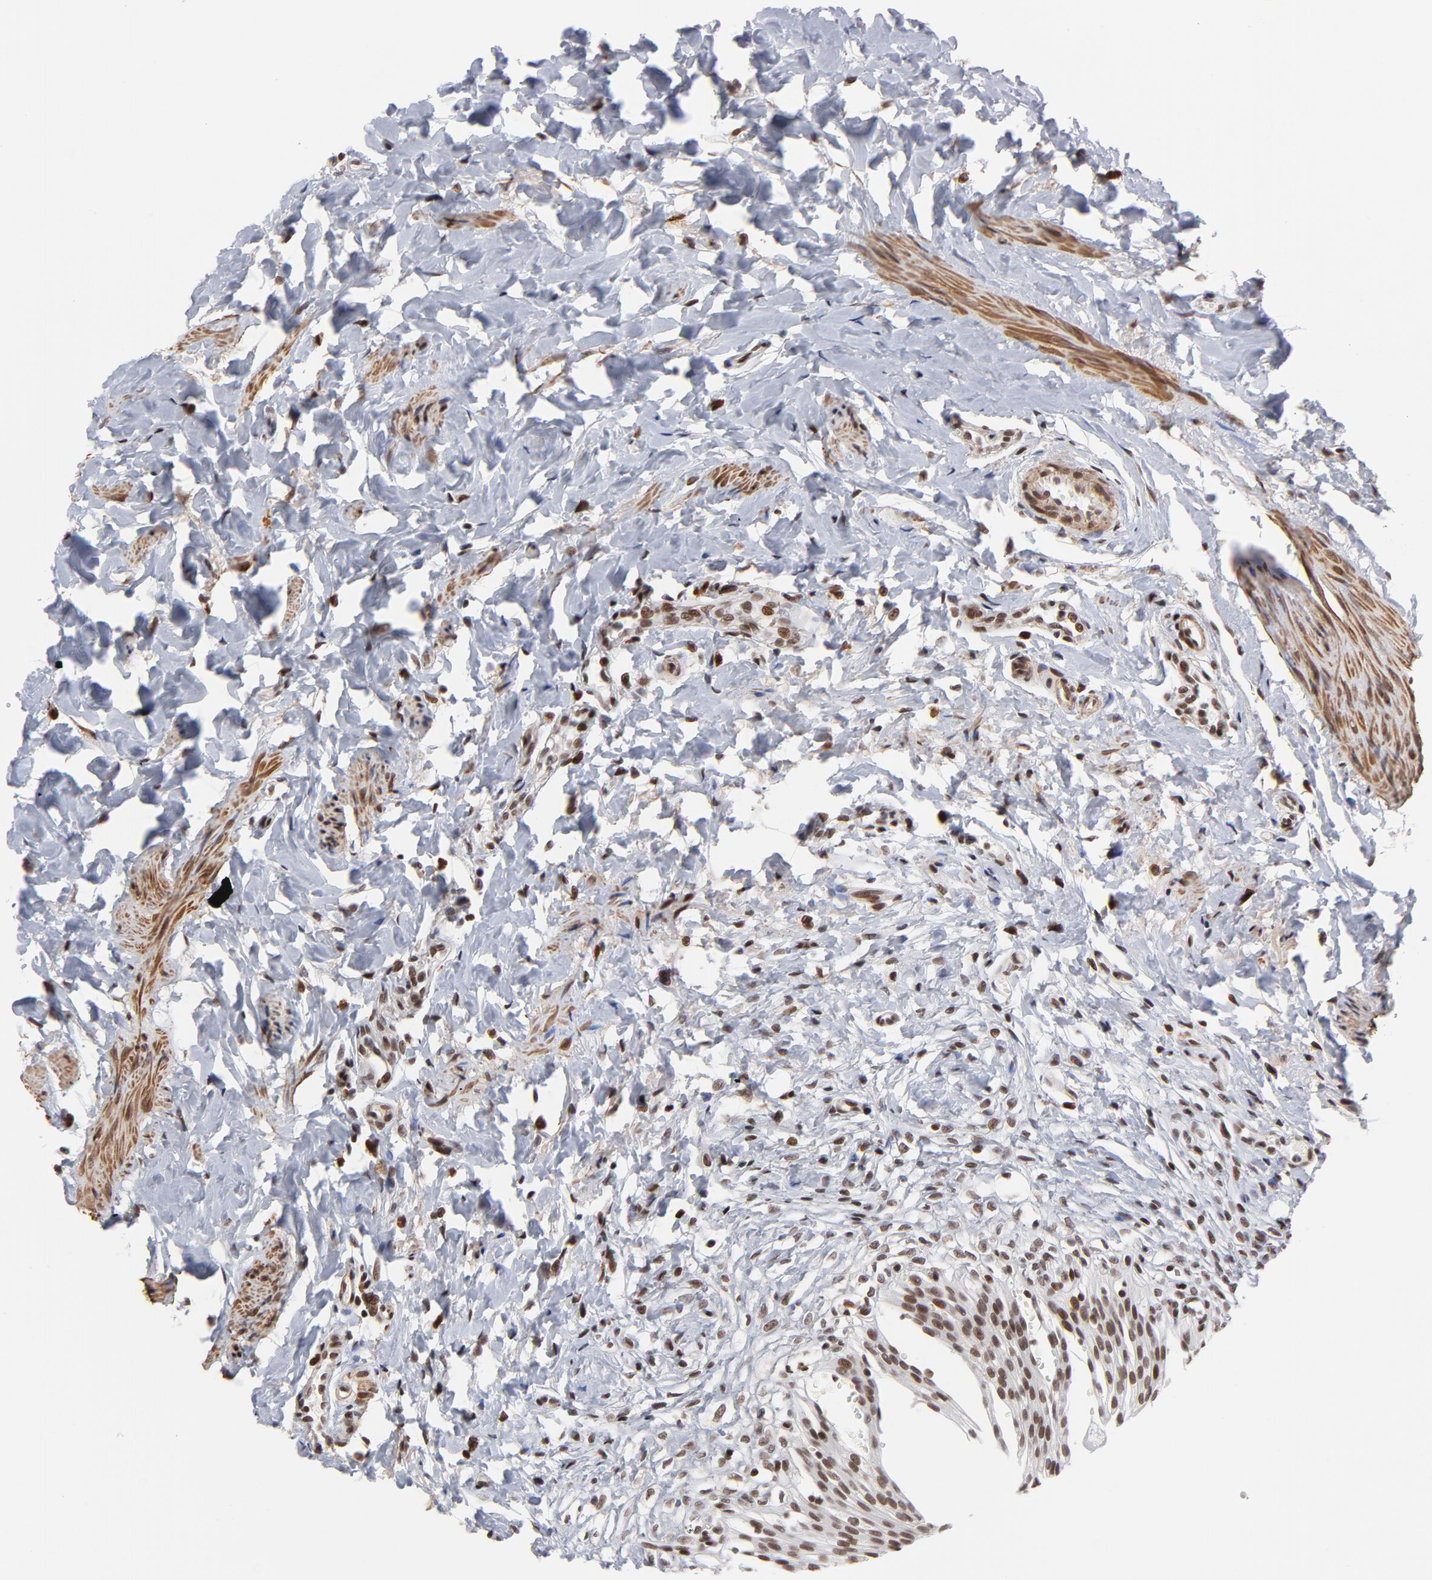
{"staining": {"intensity": "strong", "quantity": ">75%", "location": "nuclear"}, "tissue": "urinary bladder", "cell_type": "Urothelial cells", "image_type": "normal", "snomed": [{"axis": "morphology", "description": "Normal tissue, NOS"}, {"axis": "topography", "description": "Urinary bladder"}], "caption": "The micrograph reveals immunohistochemical staining of unremarkable urinary bladder. There is strong nuclear positivity is appreciated in approximately >75% of urothelial cells. The staining was performed using DAB (3,3'-diaminobenzidine) to visualize the protein expression in brown, while the nuclei were stained in blue with hematoxylin (Magnification: 20x).", "gene": "CTCF", "patient": {"sex": "female", "age": 80}}